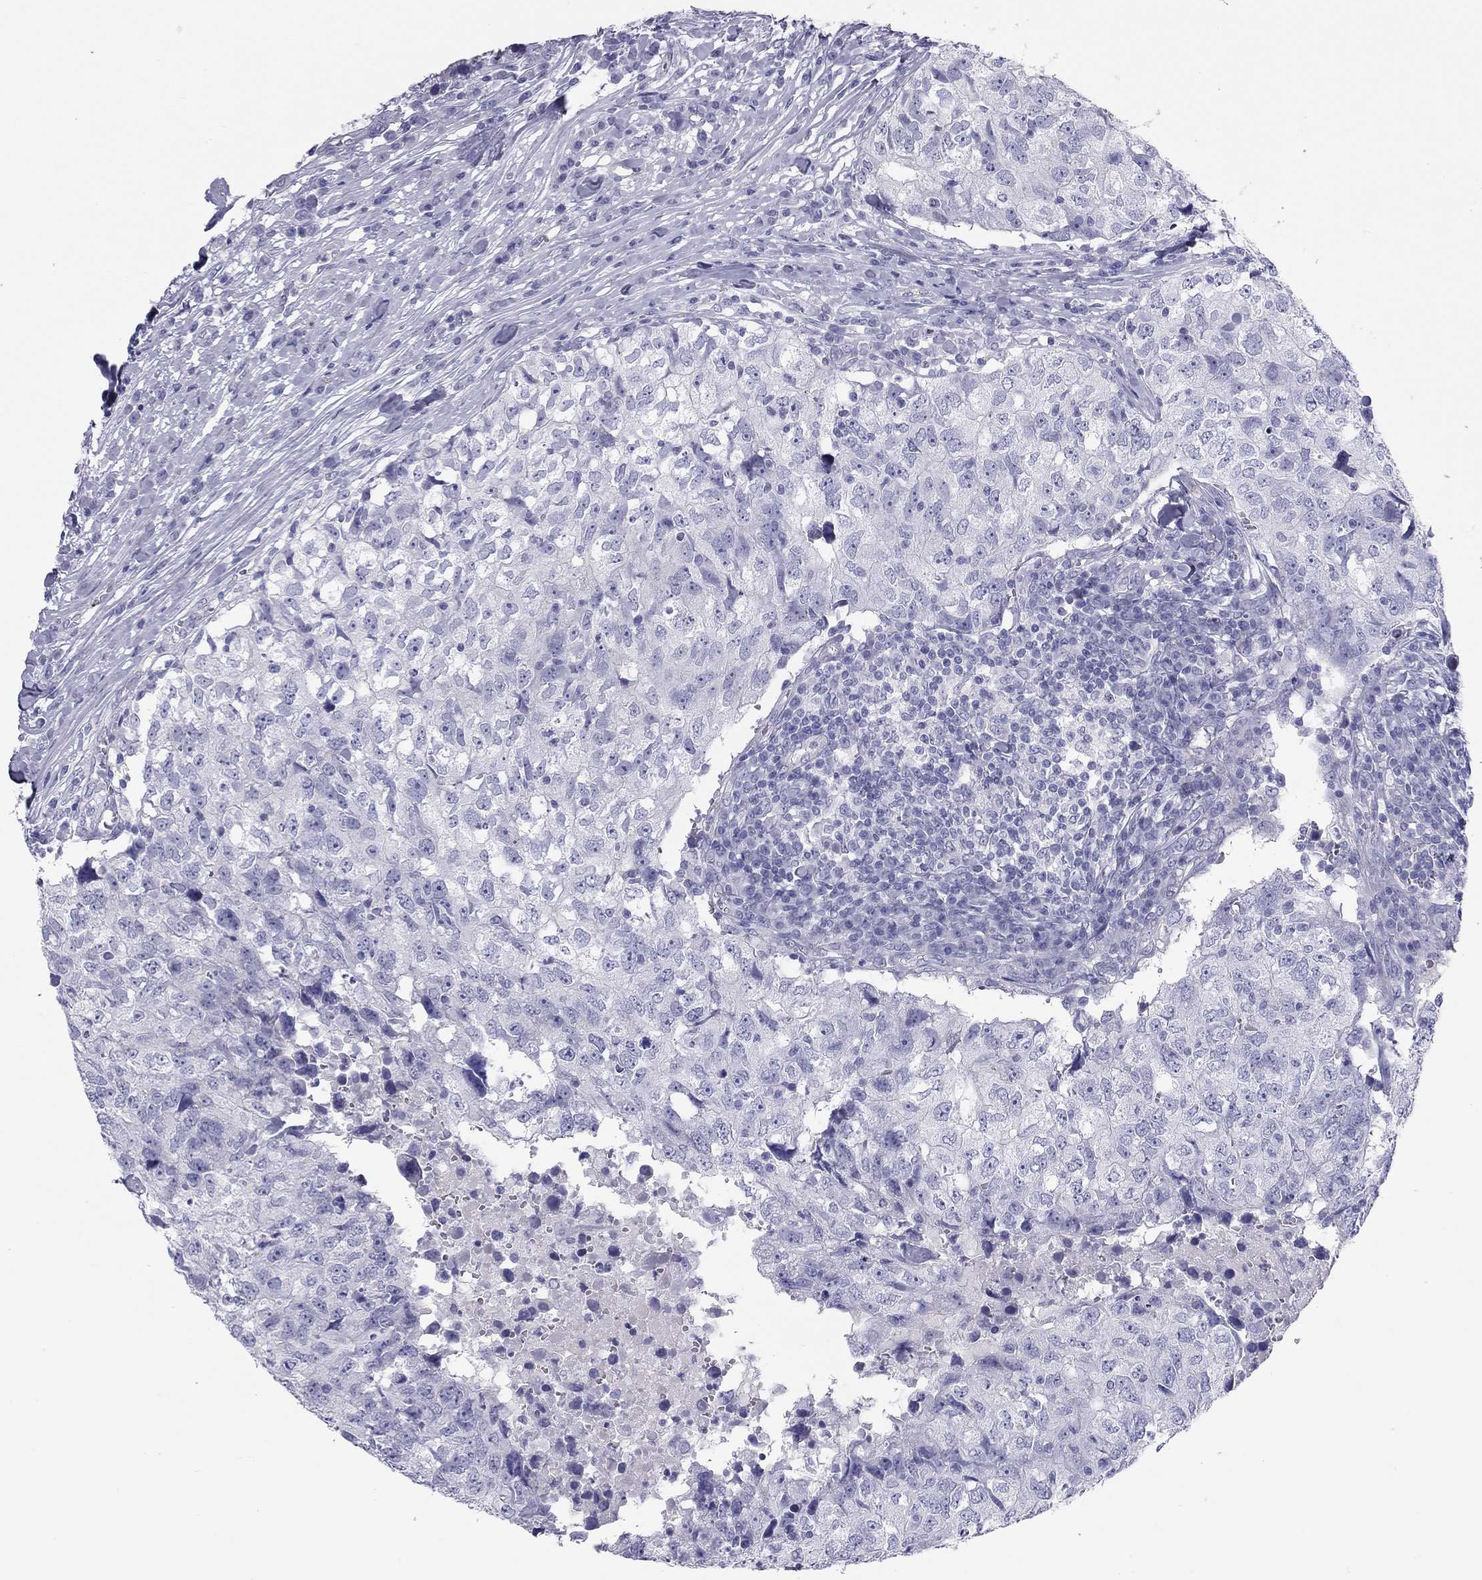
{"staining": {"intensity": "negative", "quantity": "none", "location": "none"}, "tissue": "breast cancer", "cell_type": "Tumor cells", "image_type": "cancer", "snomed": [{"axis": "morphology", "description": "Duct carcinoma"}, {"axis": "topography", "description": "Breast"}], "caption": "DAB immunohistochemical staining of human breast intraductal carcinoma reveals no significant expression in tumor cells.", "gene": "FSCN3", "patient": {"sex": "female", "age": 30}}